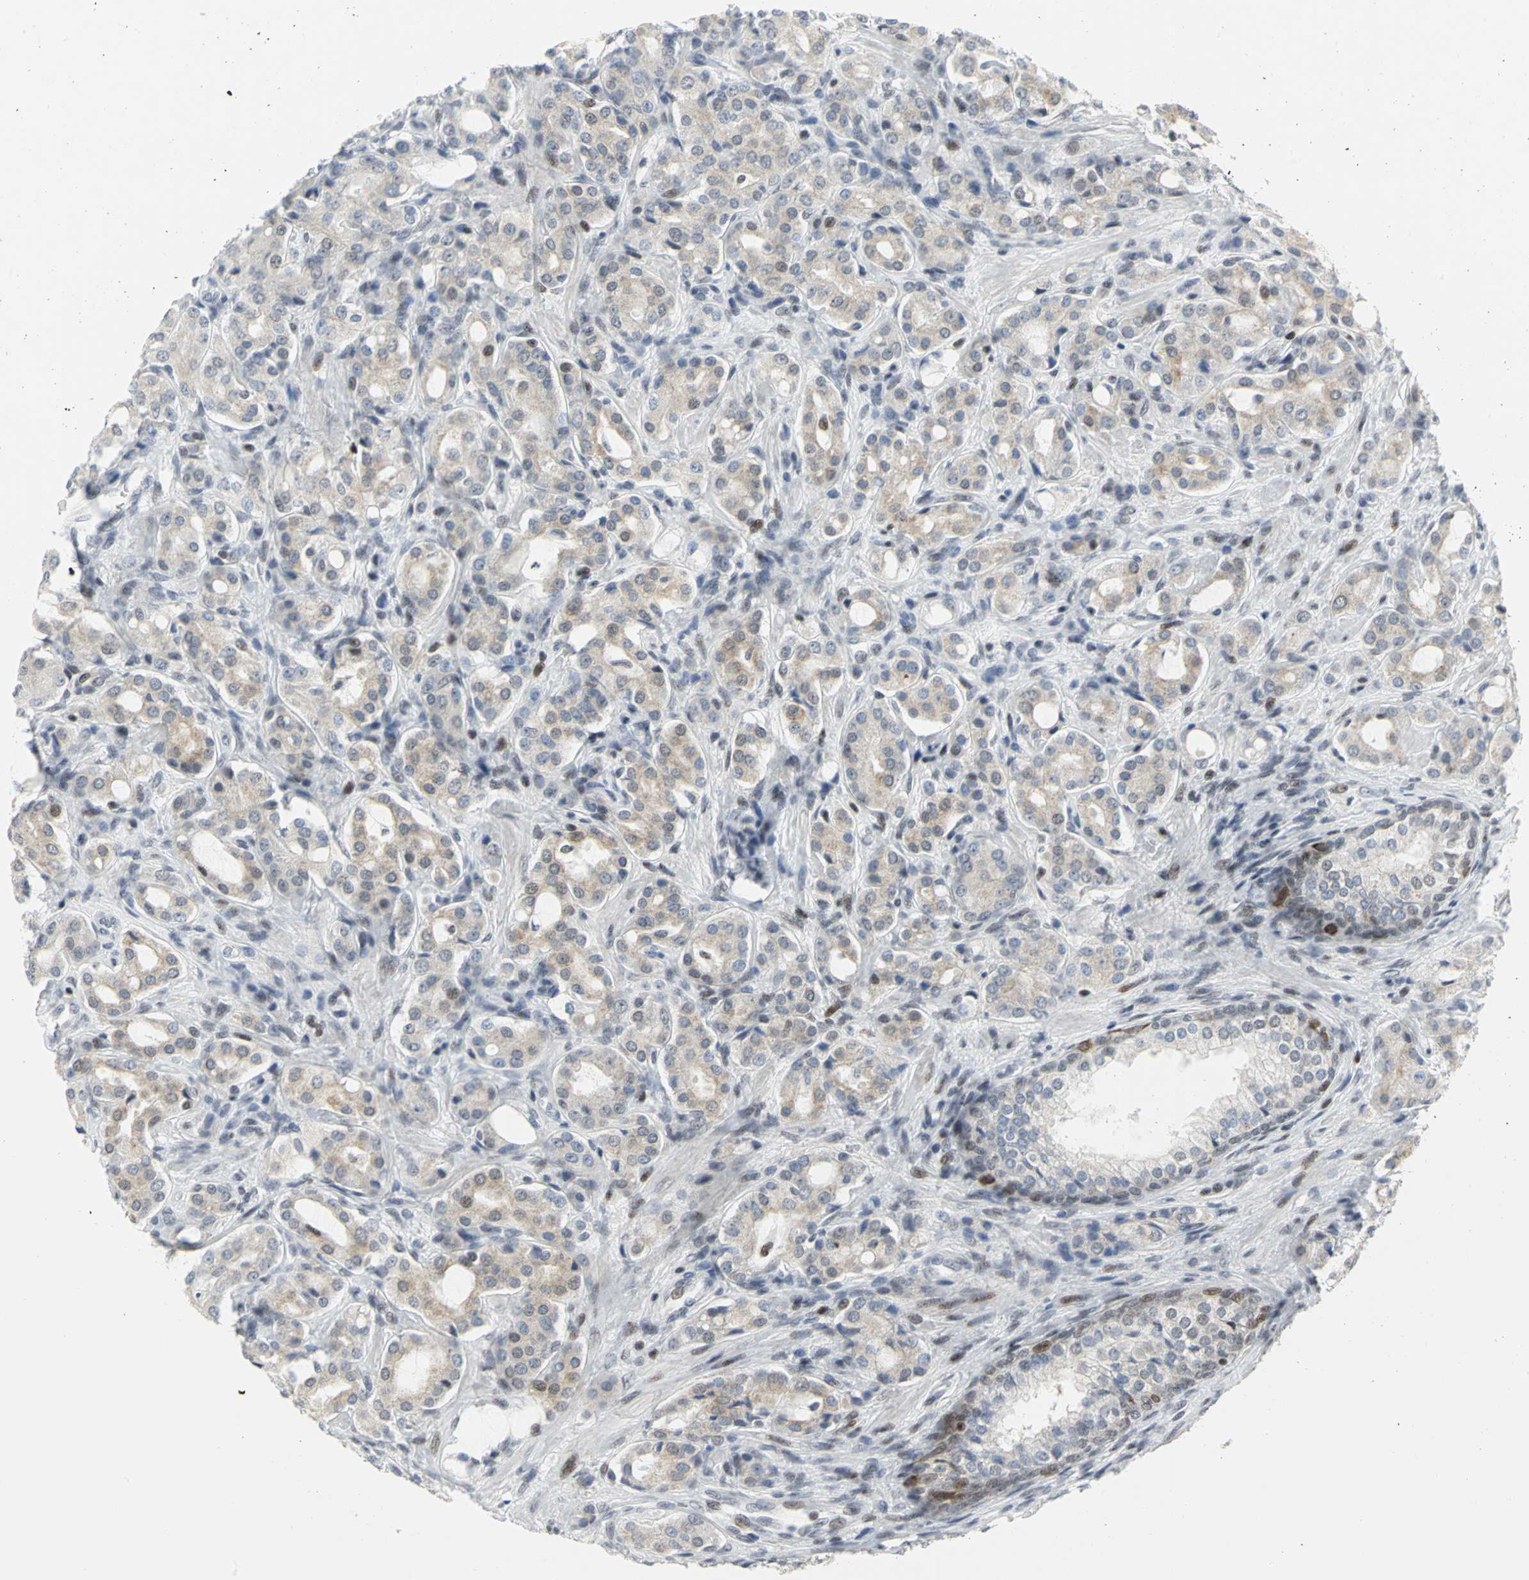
{"staining": {"intensity": "moderate", "quantity": "25%-75%", "location": "nuclear"}, "tissue": "prostate cancer", "cell_type": "Tumor cells", "image_type": "cancer", "snomed": [{"axis": "morphology", "description": "Adenocarcinoma, High grade"}, {"axis": "topography", "description": "Prostate"}], "caption": "Prostate cancer (high-grade adenocarcinoma) tissue exhibits moderate nuclear staining in approximately 25%-75% of tumor cells, visualized by immunohistochemistry.", "gene": "RPA1", "patient": {"sex": "male", "age": 72}}